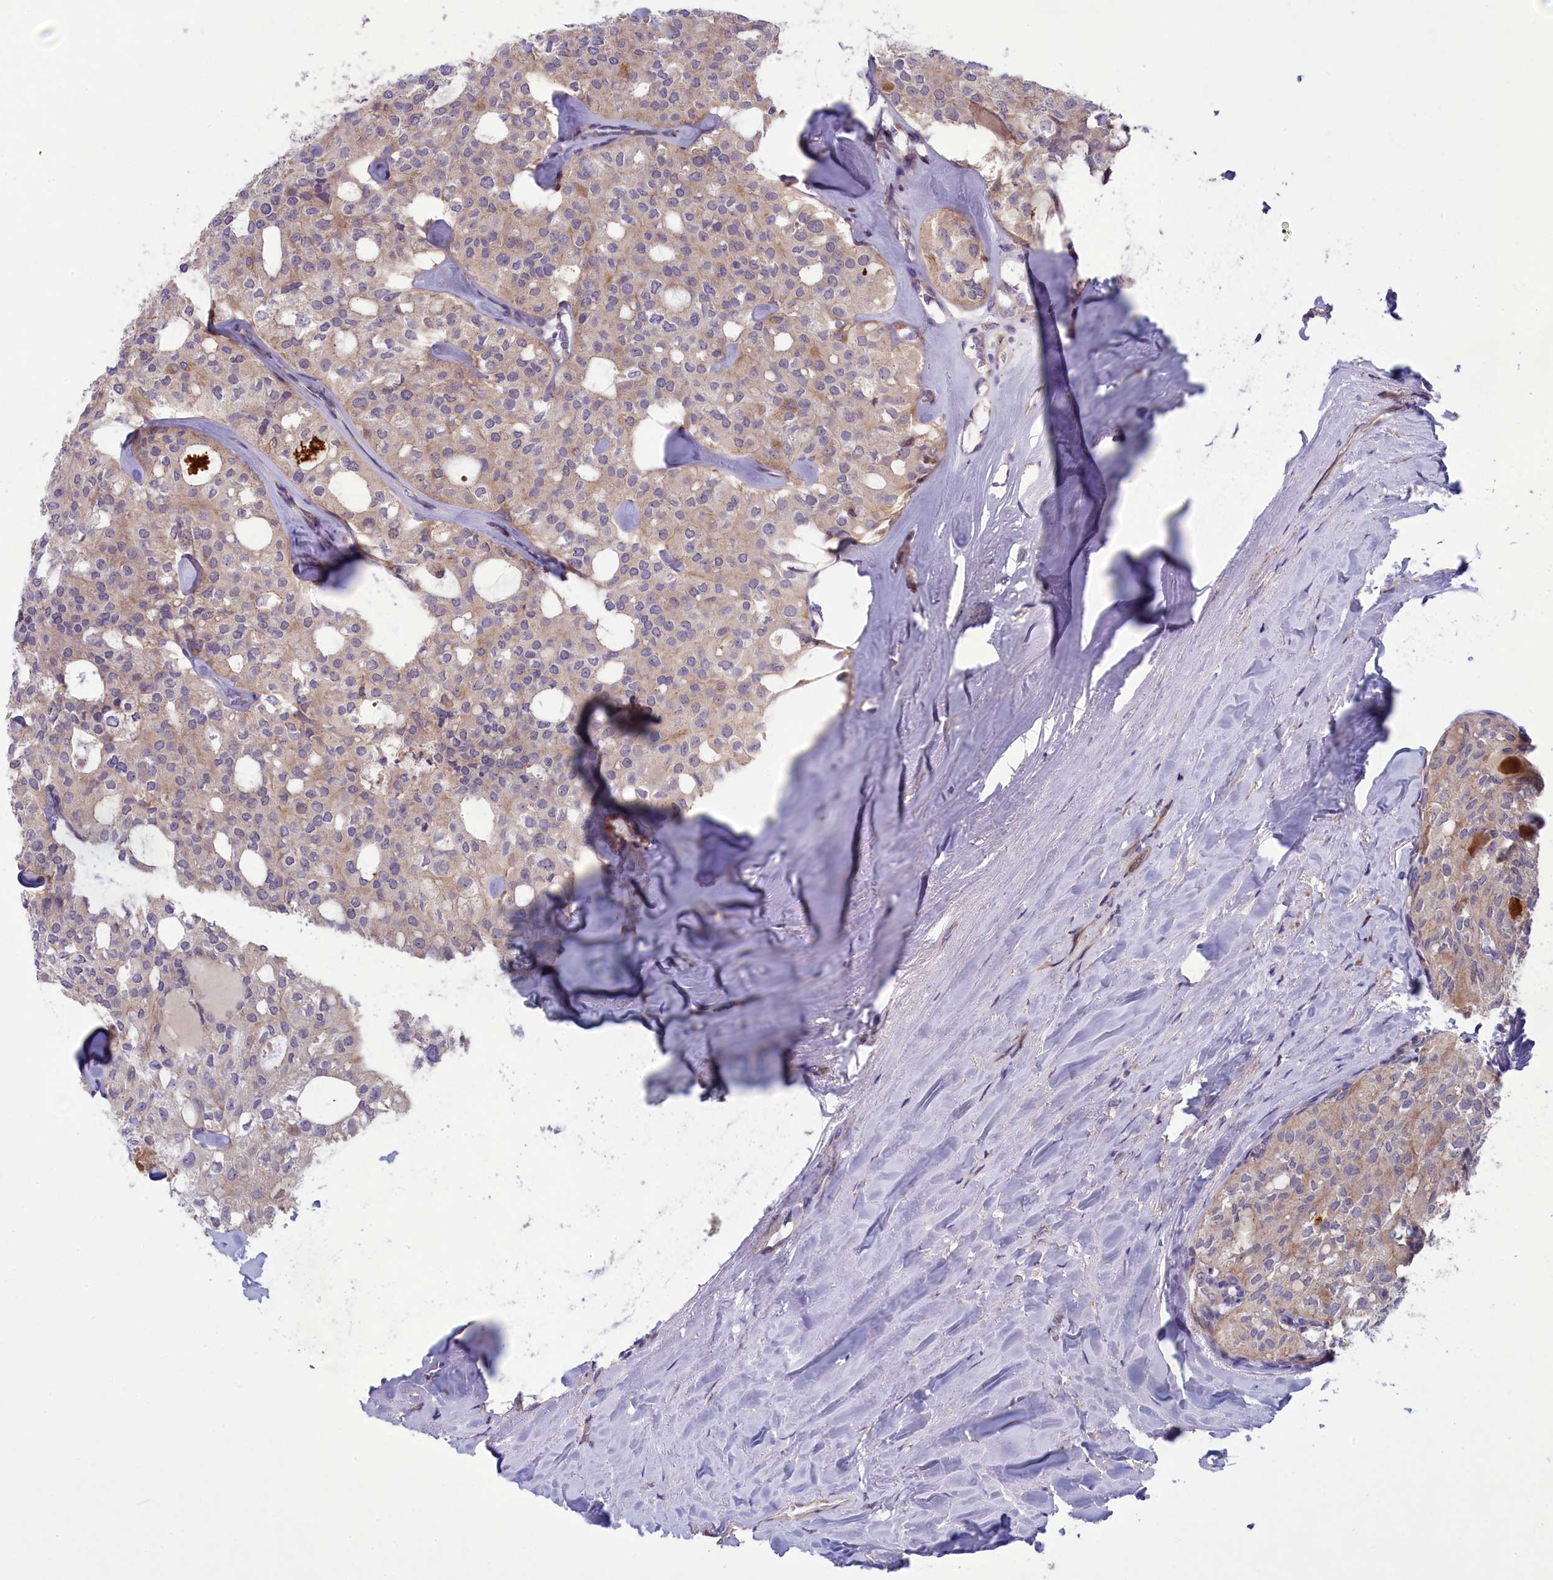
{"staining": {"intensity": "weak", "quantity": "<25%", "location": "cytoplasmic/membranous"}, "tissue": "thyroid cancer", "cell_type": "Tumor cells", "image_type": "cancer", "snomed": [{"axis": "morphology", "description": "Follicular adenoma carcinoma, NOS"}, {"axis": "topography", "description": "Thyroid gland"}], "caption": "Immunohistochemistry (IHC) of human follicular adenoma carcinoma (thyroid) shows no positivity in tumor cells. Nuclei are stained in blue.", "gene": "BLTP2", "patient": {"sex": "male", "age": 75}}